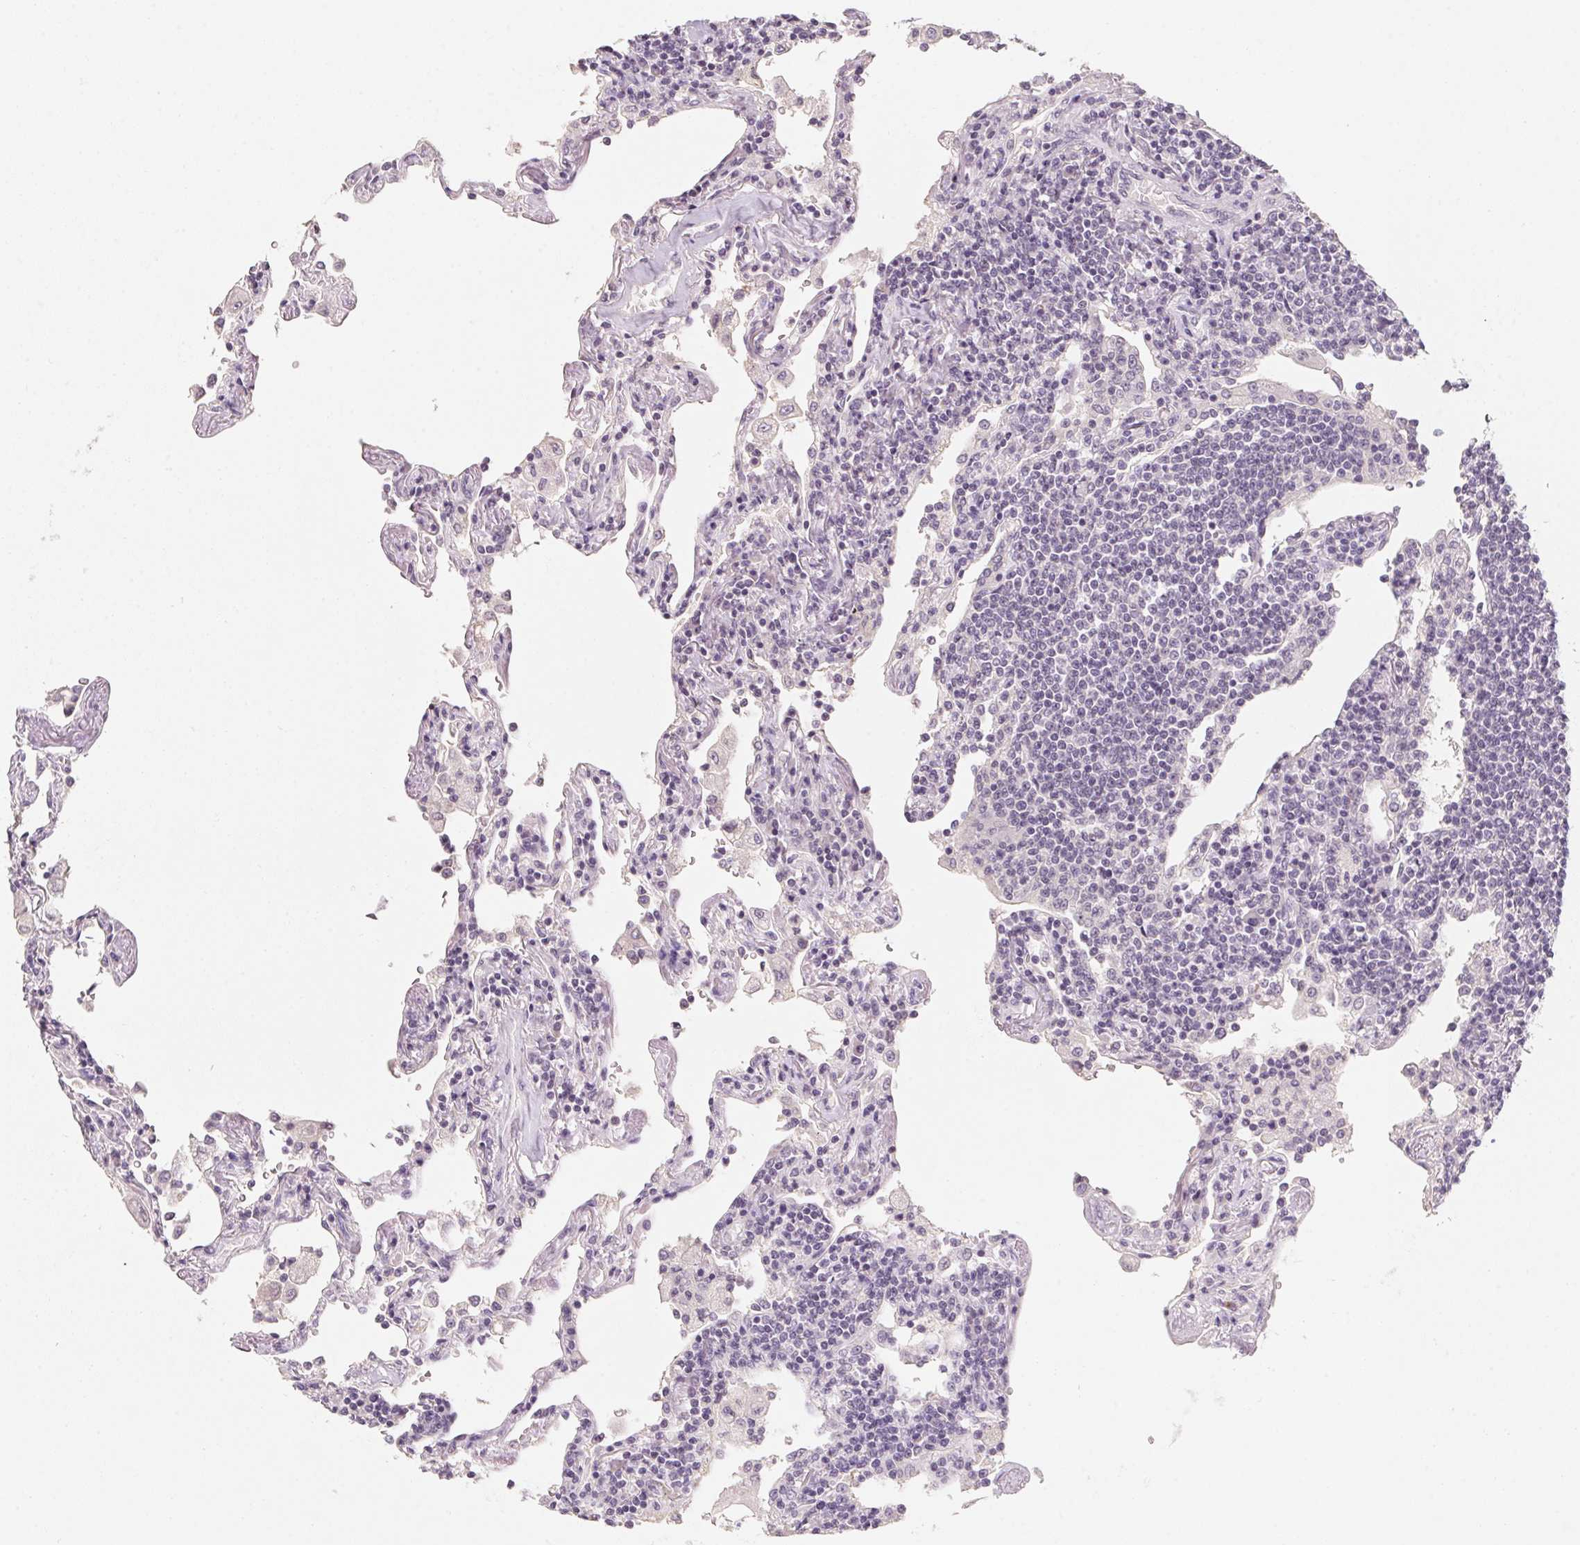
{"staining": {"intensity": "negative", "quantity": "none", "location": "none"}, "tissue": "lymphoma", "cell_type": "Tumor cells", "image_type": "cancer", "snomed": [{"axis": "morphology", "description": "Malignant lymphoma, non-Hodgkin's type, Low grade"}, {"axis": "topography", "description": "Lung"}], "caption": "The histopathology image reveals no significant positivity in tumor cells of low-grade malignant lymphoma, non-Hodgkin's type.", "gene": "CAPZA3", "patient": {"sex": "female", "age": 71}}